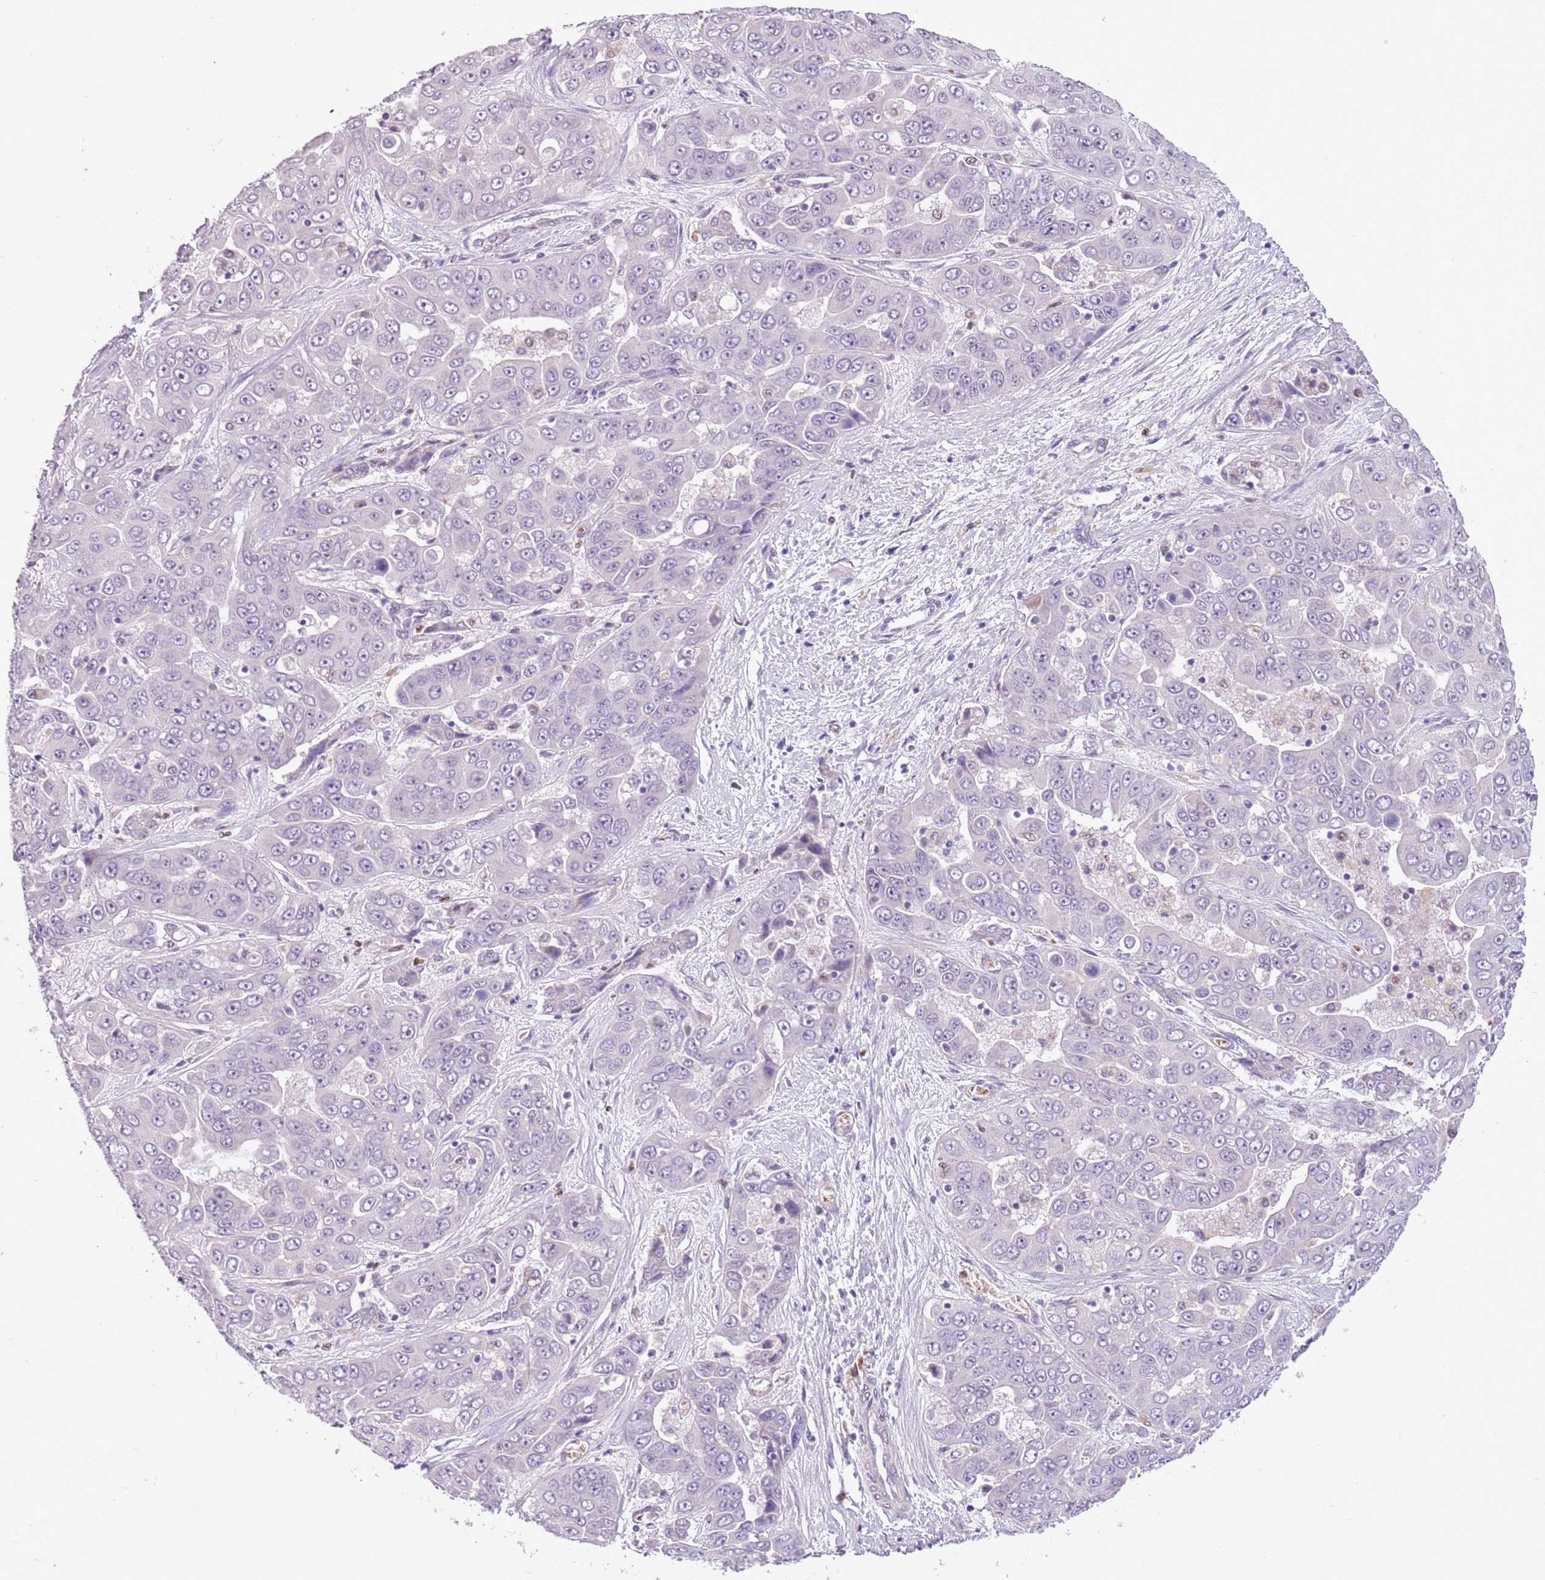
{"staining": {"intensity": "negative", "quantity": "none", "location": "none"}, "tissue": "liver cancer", "cell_type": "Tumor cells", "image_type": "cancer", "snomed": [{"axis": "morphology", "description": "Cholangiocarcinoma"}, {"axis": "topography", "description": "Liver"}], "caption": "Cholangiocarcinoma (liver) was stained to show a protein in brown. There is no significant expression in tumor cells. (Stains: DAB (3,3'-diaminobenzidine) IHC with hematoxylin counter stain, Microscopy: brightfield microscopy at high magnification).", "gene": "ADCY7", "patient": {"sex": "female", "age": 52}}